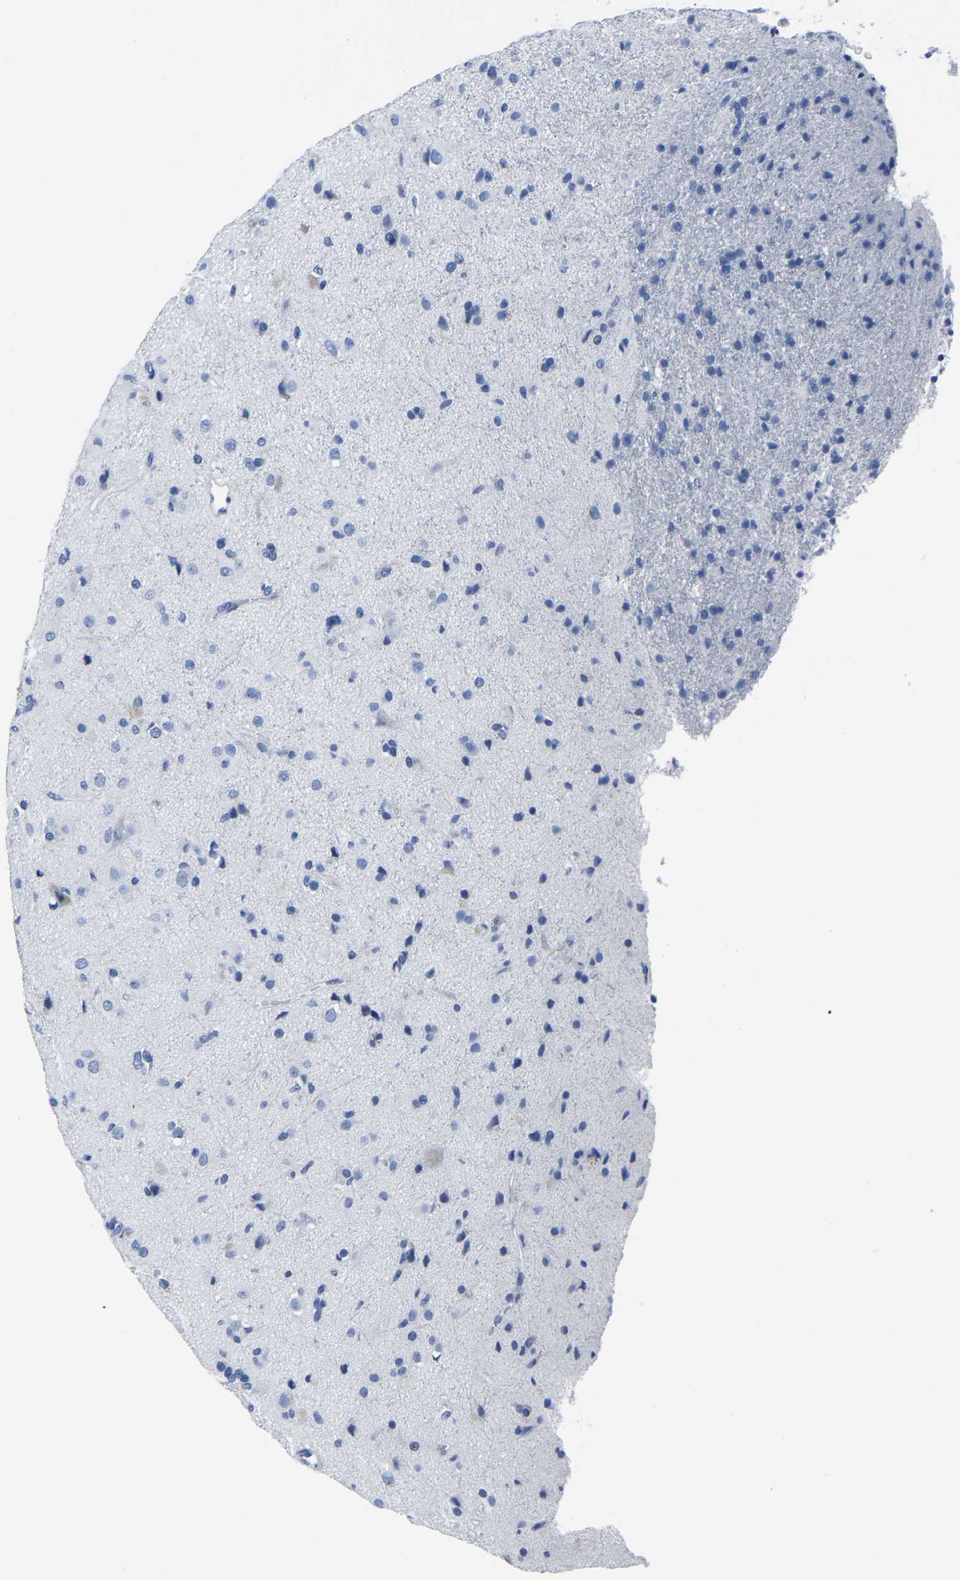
{"staining": {"intensity": "negative", "quantity": "none", "location": "none"}, "tissue": "glioma", "cell_type": "Tumor cells", "image_type": "cancer", "snomed": [{"axis": "morphology", "description": "Glioma, malignant, Low grade"}, {"axis": "topography", "description": "Brain"}], "caption": "Micrograph shows no significant protein positivity in tumor cells of malignant glioma (low-grade). (DAB IHC visualized using brightfield microscopy, high magnification).", "gene": "IMPG2", "patient": {"sex": "male", "age": 65}}